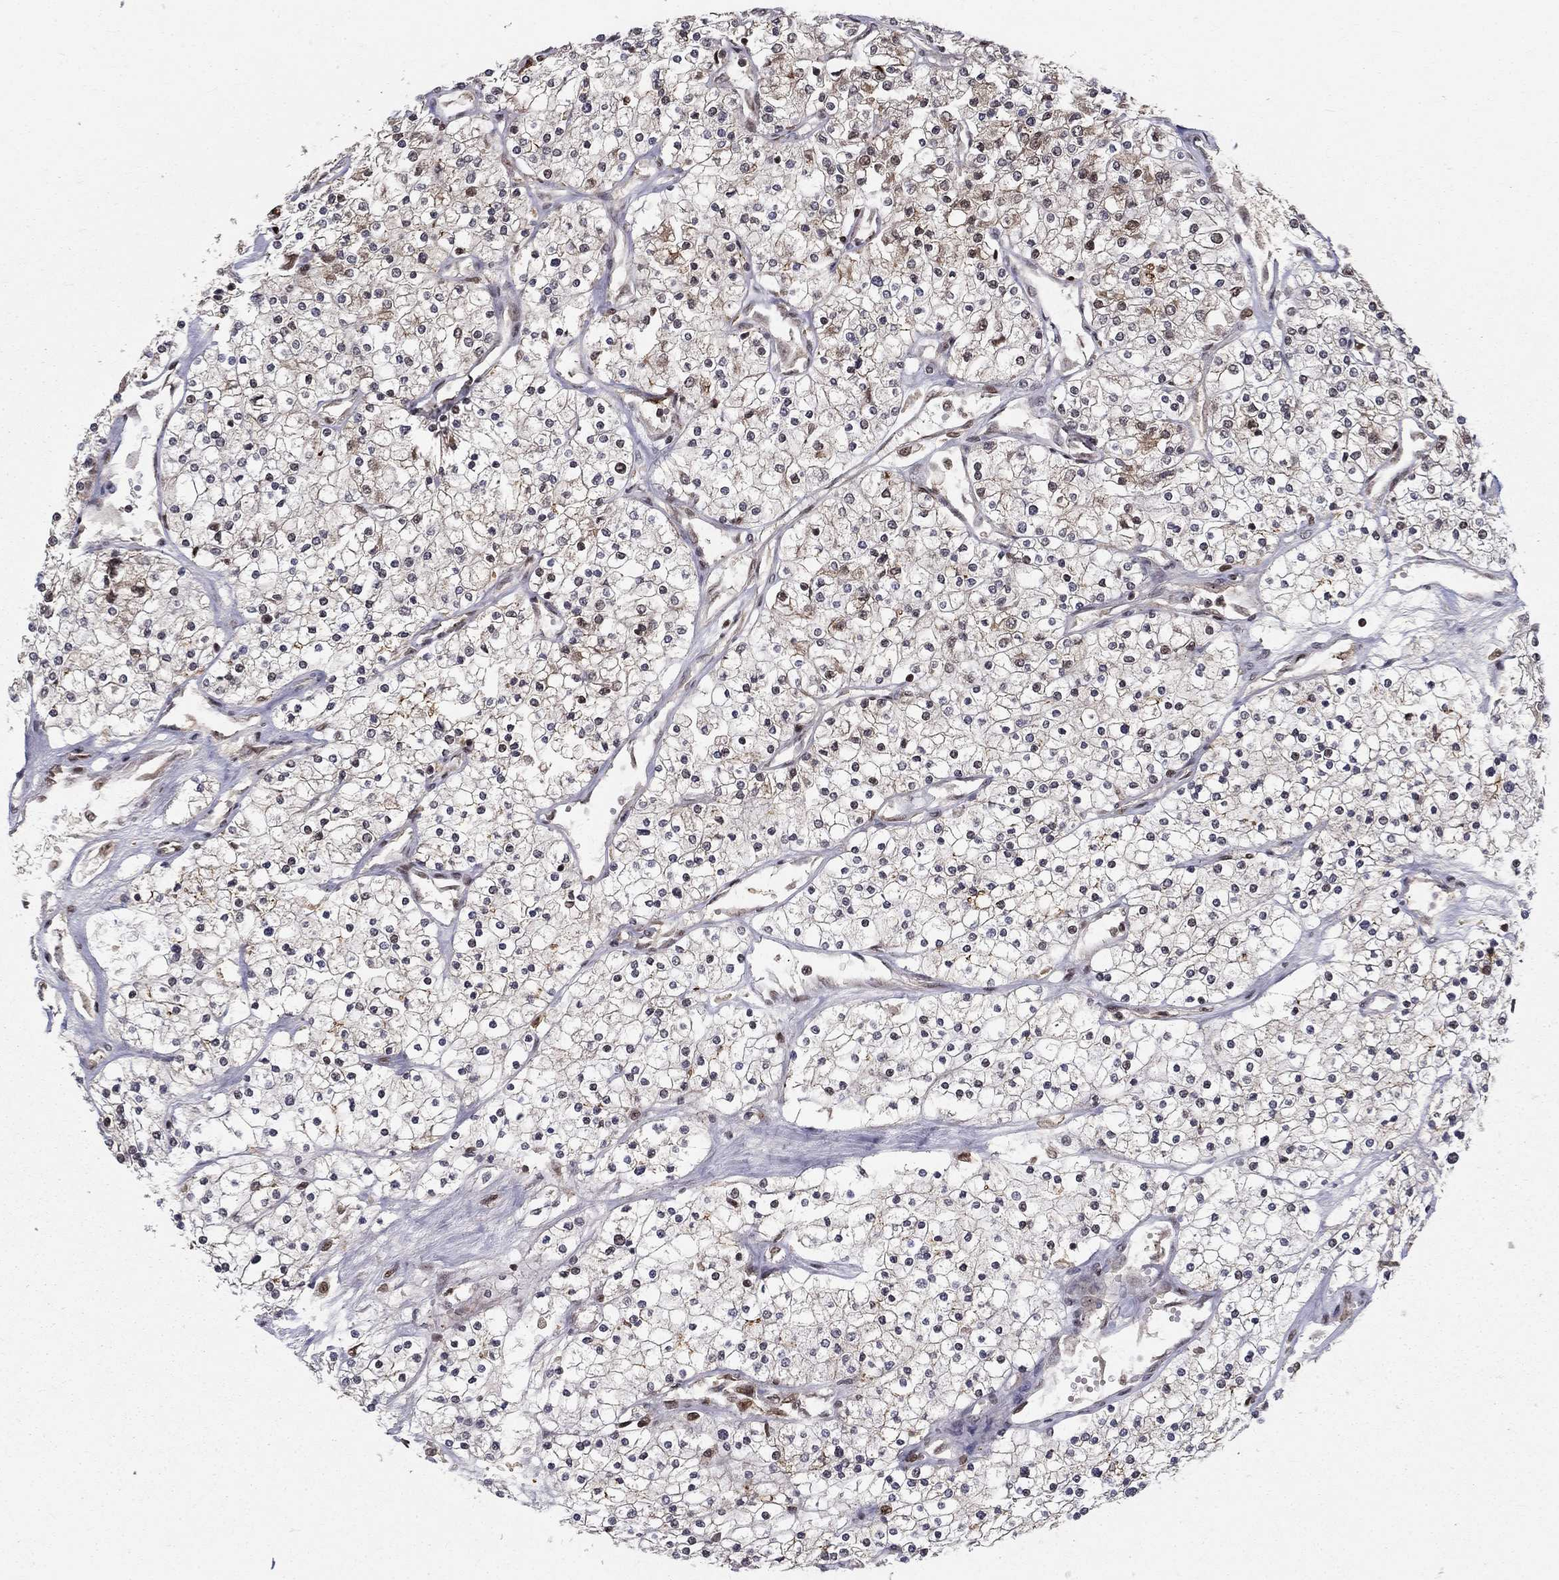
{"staining": {"intensity": "negative", "quantity": "none", "location": "none"}, "tissue": "renal cancer", "cell_type": "Tumor cells", "image_type": "cancer", "snomed": [{"axis": "morphology", "description": "Adenocarcinoma, NOS"}, {"axis": "topography", "description": "Kidney"}], "caption": "High power microscopy micrograph of an IHC micrograph of renal adenocarcinoma, revealing no significant staining in tumor cells.", "gene": "CDCA7L", "patient": {"sex": "male", "age": 80}}